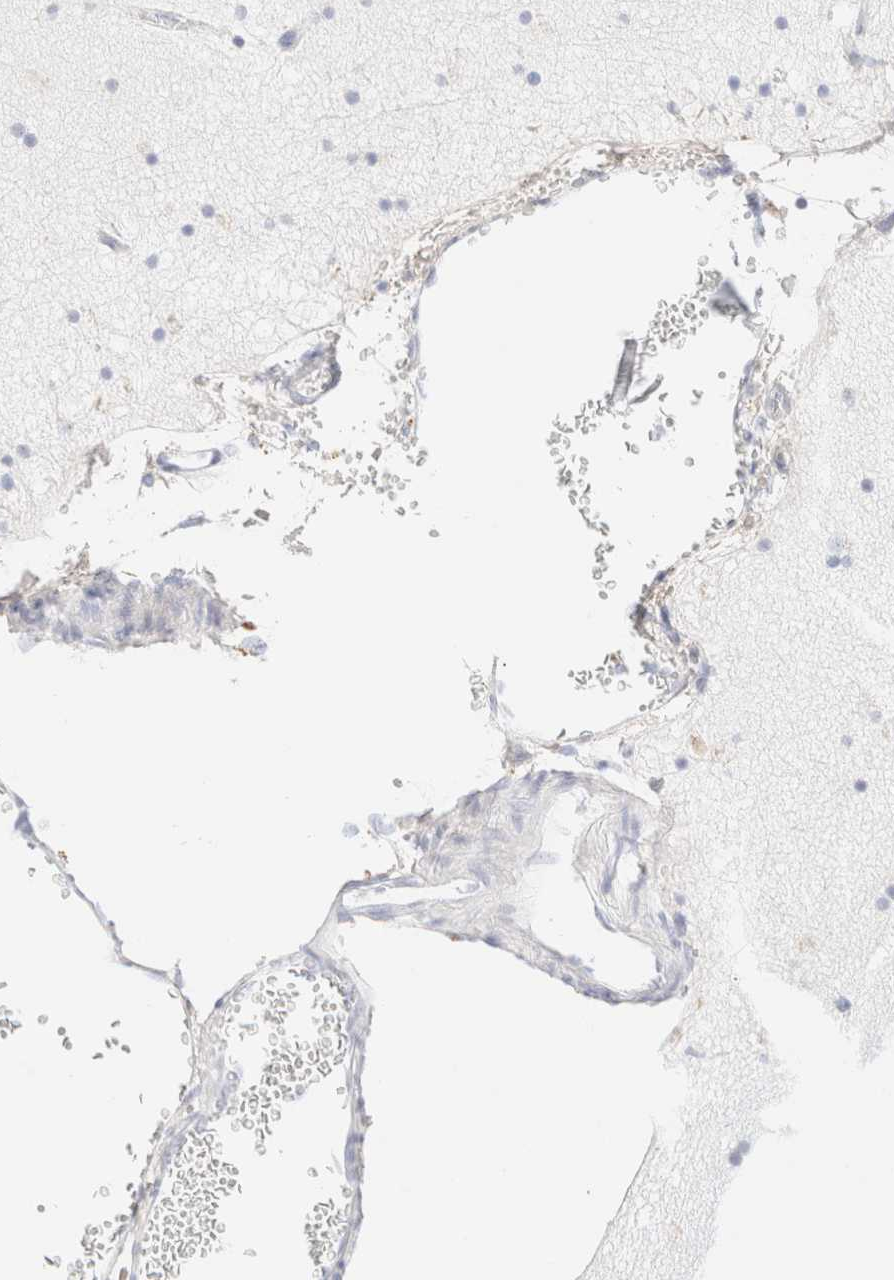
{"staining": {"intensity": "negative", "quantity": "none", "location": "none"}, "tissue": "cerebral cortex", "cell_type": "Endothelial cells", "image_type": "normal", "snomed": [{"axis": "morphology", "description": "Normal tissue, NOS"}, {"axis": "topography", "description": "Cerebral cortex"}], "caption": "Immunohistochemistry image of normal cerebral cortex: human cerebral cortex stained with DAB (3,3'-diaminobenzidine) reveals no significant protein positivity in endothelial cells.", "gene": "KRT15", "patient": {"sex": "male", "age": 57}}